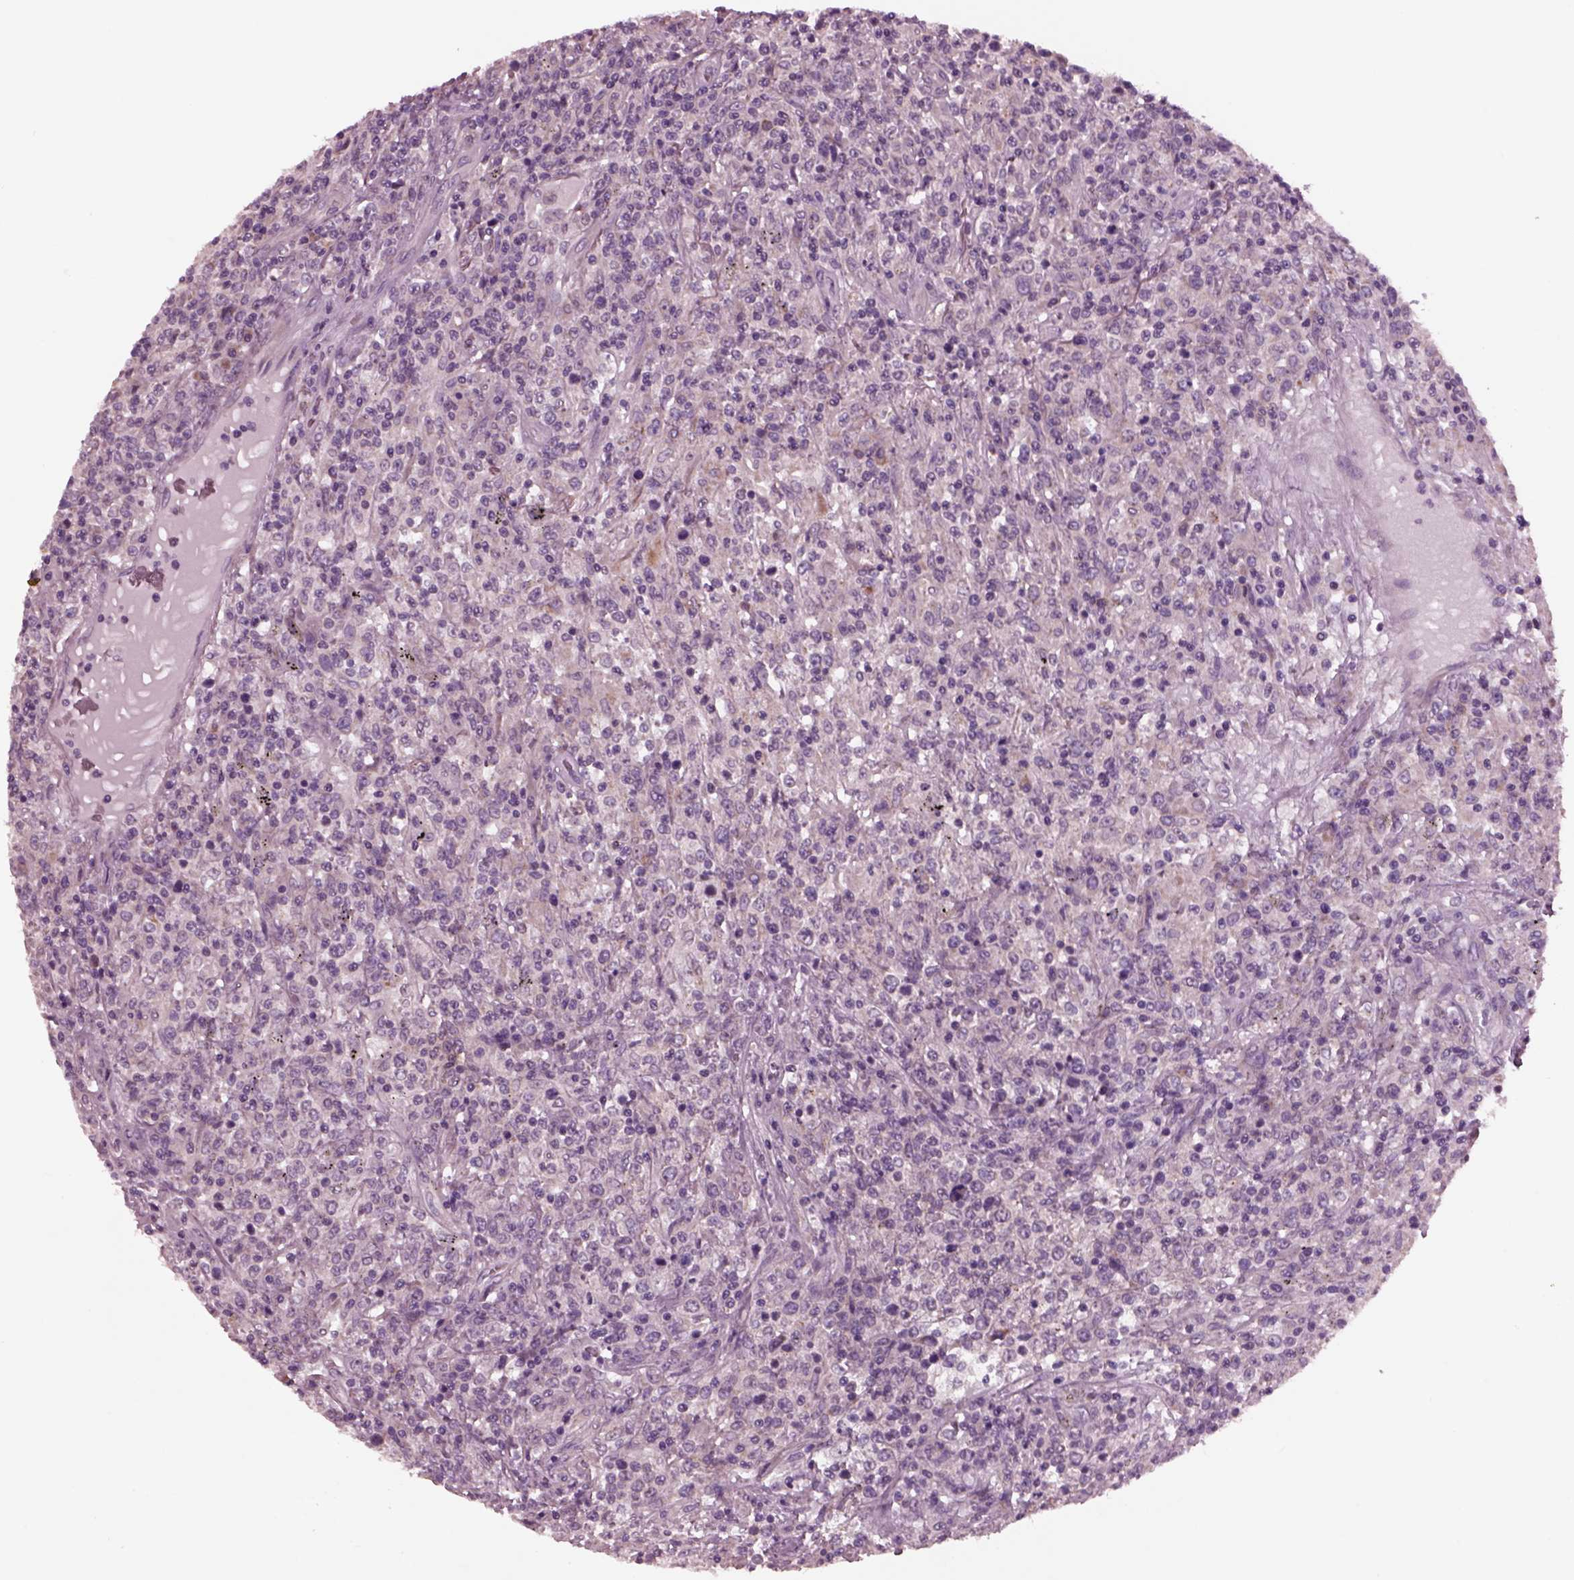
{"staining": {"intensity": "negative", "quantity": "none", "location": "none"}, "tissue": "lymphoma", "cell_type": "Tumor cells", "image_type": "cancer", "snomed": [{"axis": "morphology", "description": "Malignant lymphoma, non-Hodgkin's type, High grade"}, {"axis": "topography", "description": "Lung"}], "caption": "Tumor cells are negative for protein expression in human lymphoma.", "gene": "AP4M1", "patient": {"sex": "male", "age": 79}}